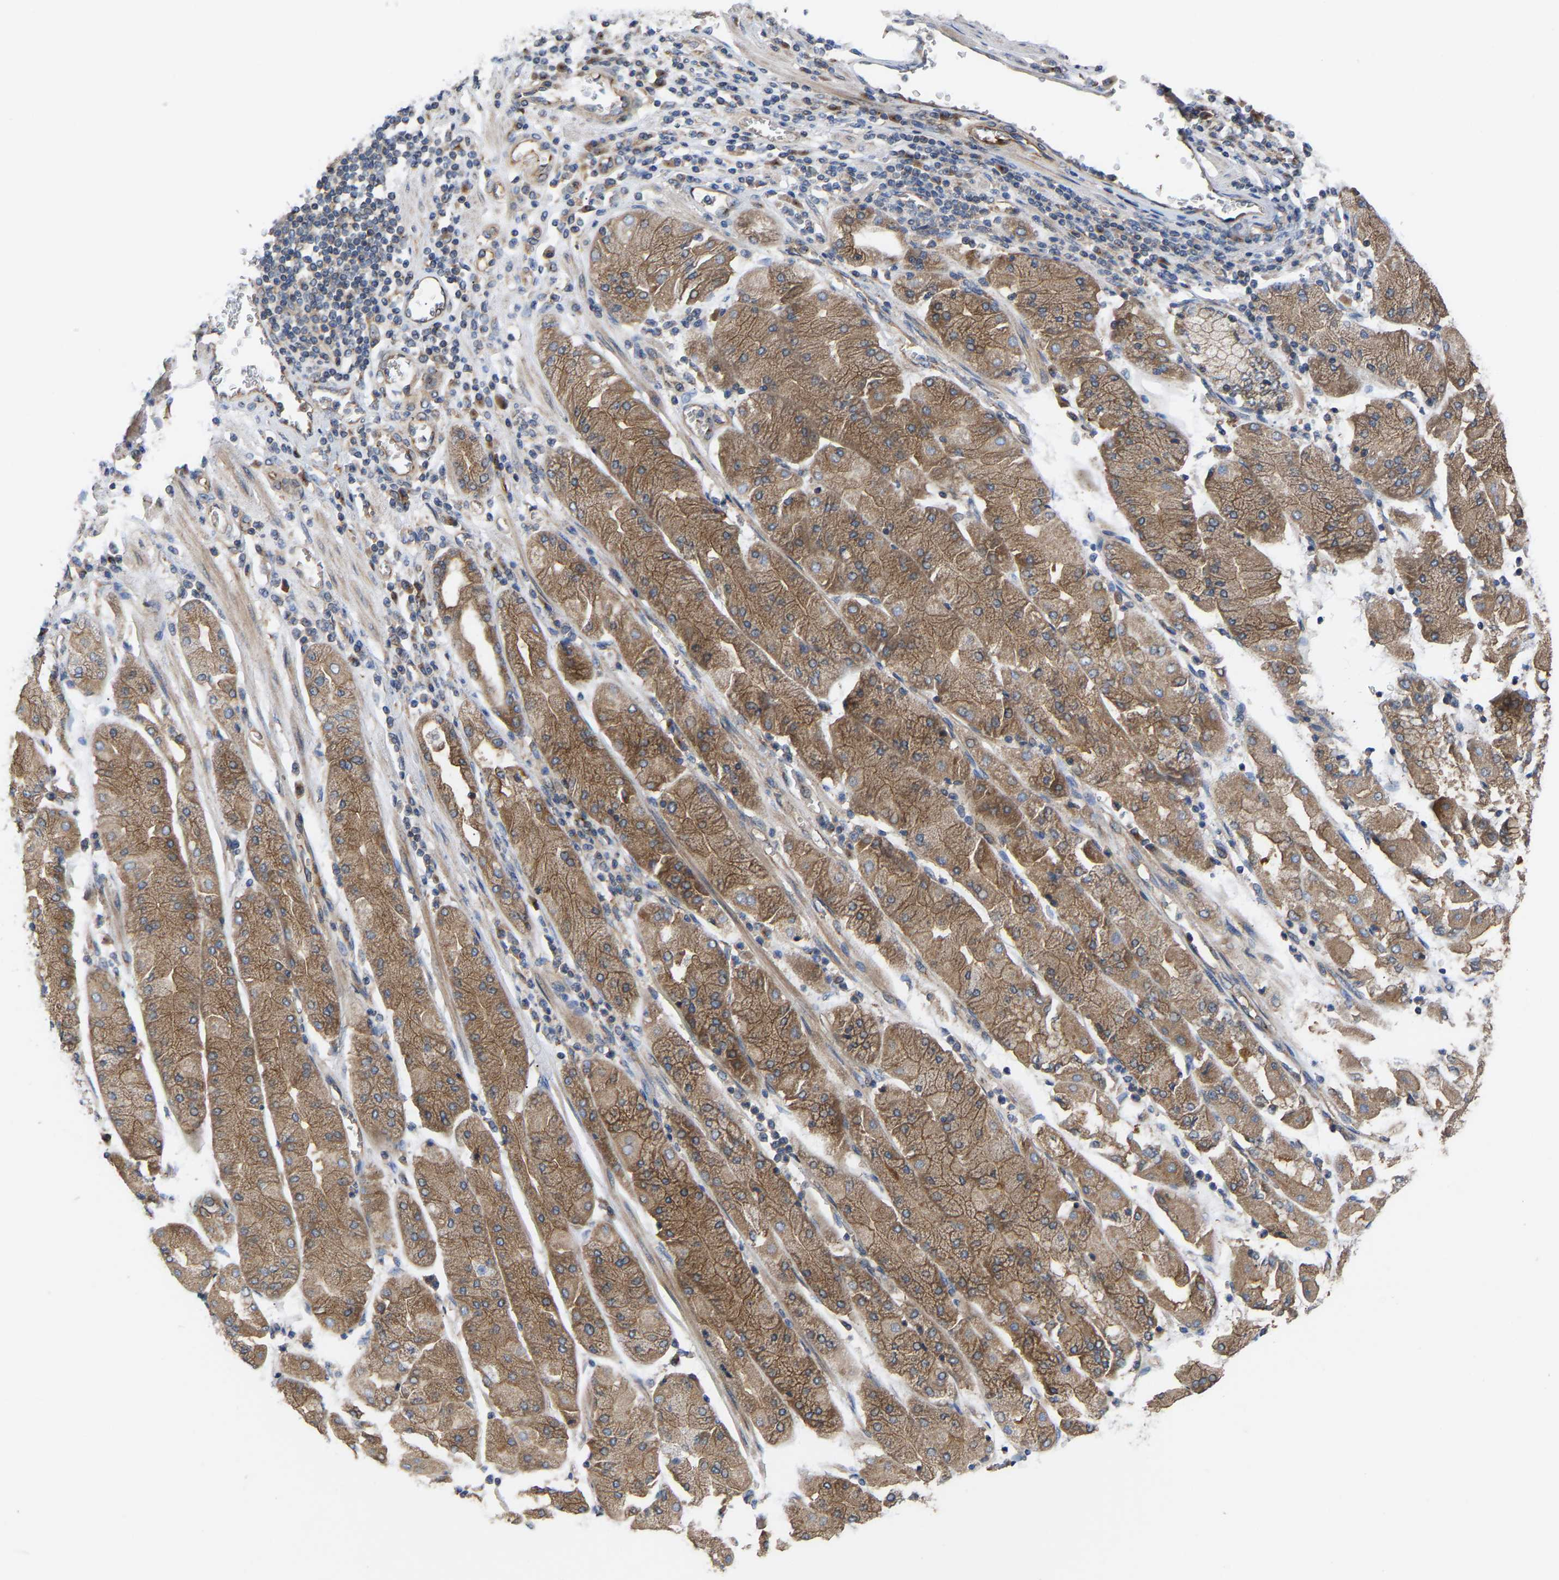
{"staining": {"intensity": "moderate", "quantity": ">75%", "location": "cytoplasmic/membranous"}, "tissue": "stomach cancer", "cell_type": "Tumor cells", "image_type": "cancer", "snomed": [{"axis": "morphology", "description": "Normal tissue, NOS"}, {"axis": "morphology", "description": "Adenocarcinoma, NOS"}, {"axis": "topography", "description": "Stomach, upper"}, {"axis": "topography", "description": "Stomach"}], "caption": "A micrograph of human adenocarcinoma (stomach) stained for a protein shows moderate cytoplasmic/membranous brown staining in tumor cells.", "gene": "LAPTM4B", "patient": {"sex": "male", "age": 59}}